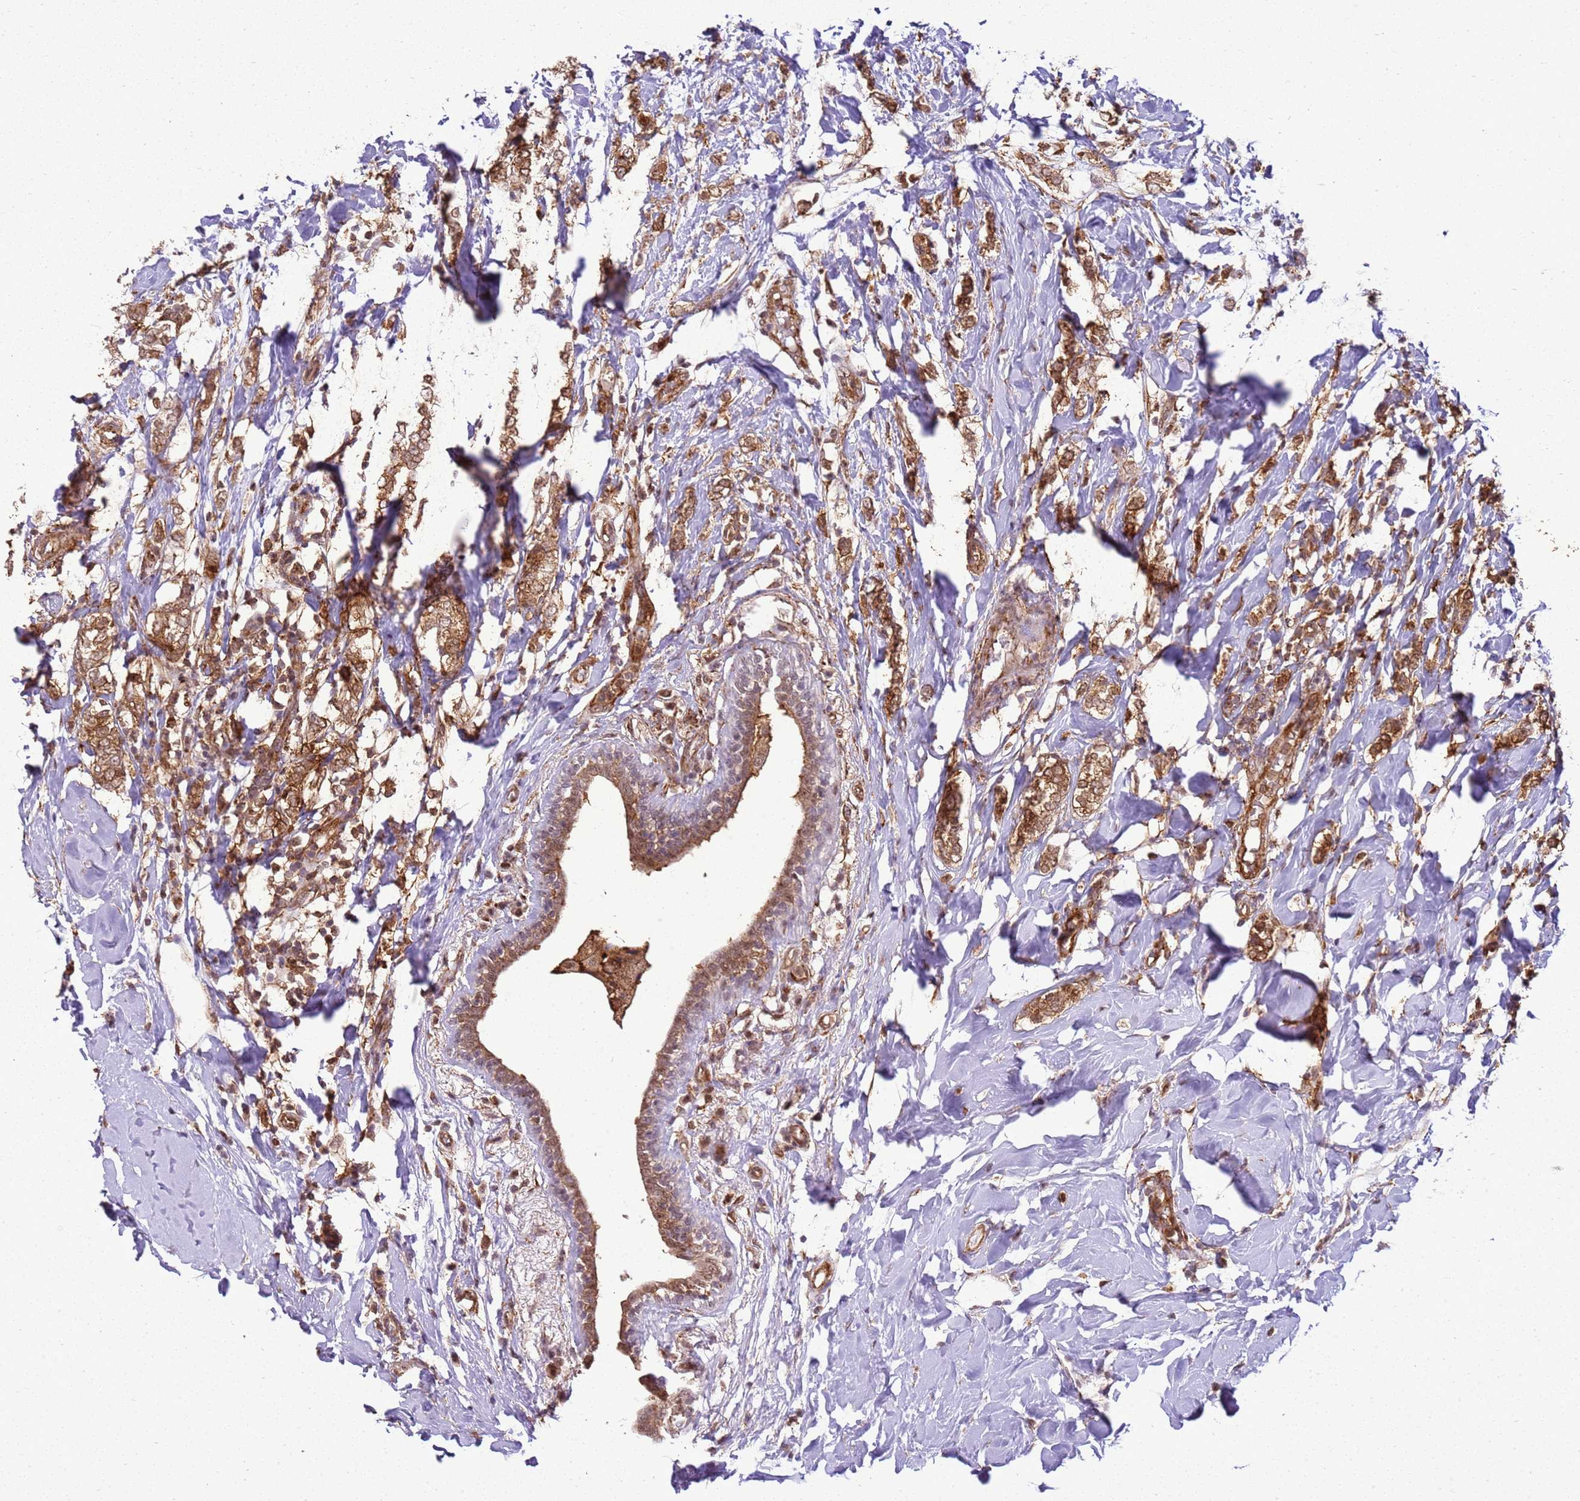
{"staining": {"intensity": "moderate", "quantity": ">75%", "location": "cytoplasmic/membranous"}, "tissue": "breast cancer", "cell_type": "Tumor cells", "image_type": "cancer", "snomed": [{"axis": "morphology", "description": "Normal tissue, NOS"}, {"axis": "morphology", "description": "Lobular carcinoma"}, {"axis": "topography", "description": "Breast"}], "caption": "The histopathology image shows a brown stain indicating the presence of a protein in the cytoplasmic/membranous of tumor cells in breast cancer (lobular carcinoma).", "gene": "GABRE", "patient": {"sex": "female", "age": 47}}